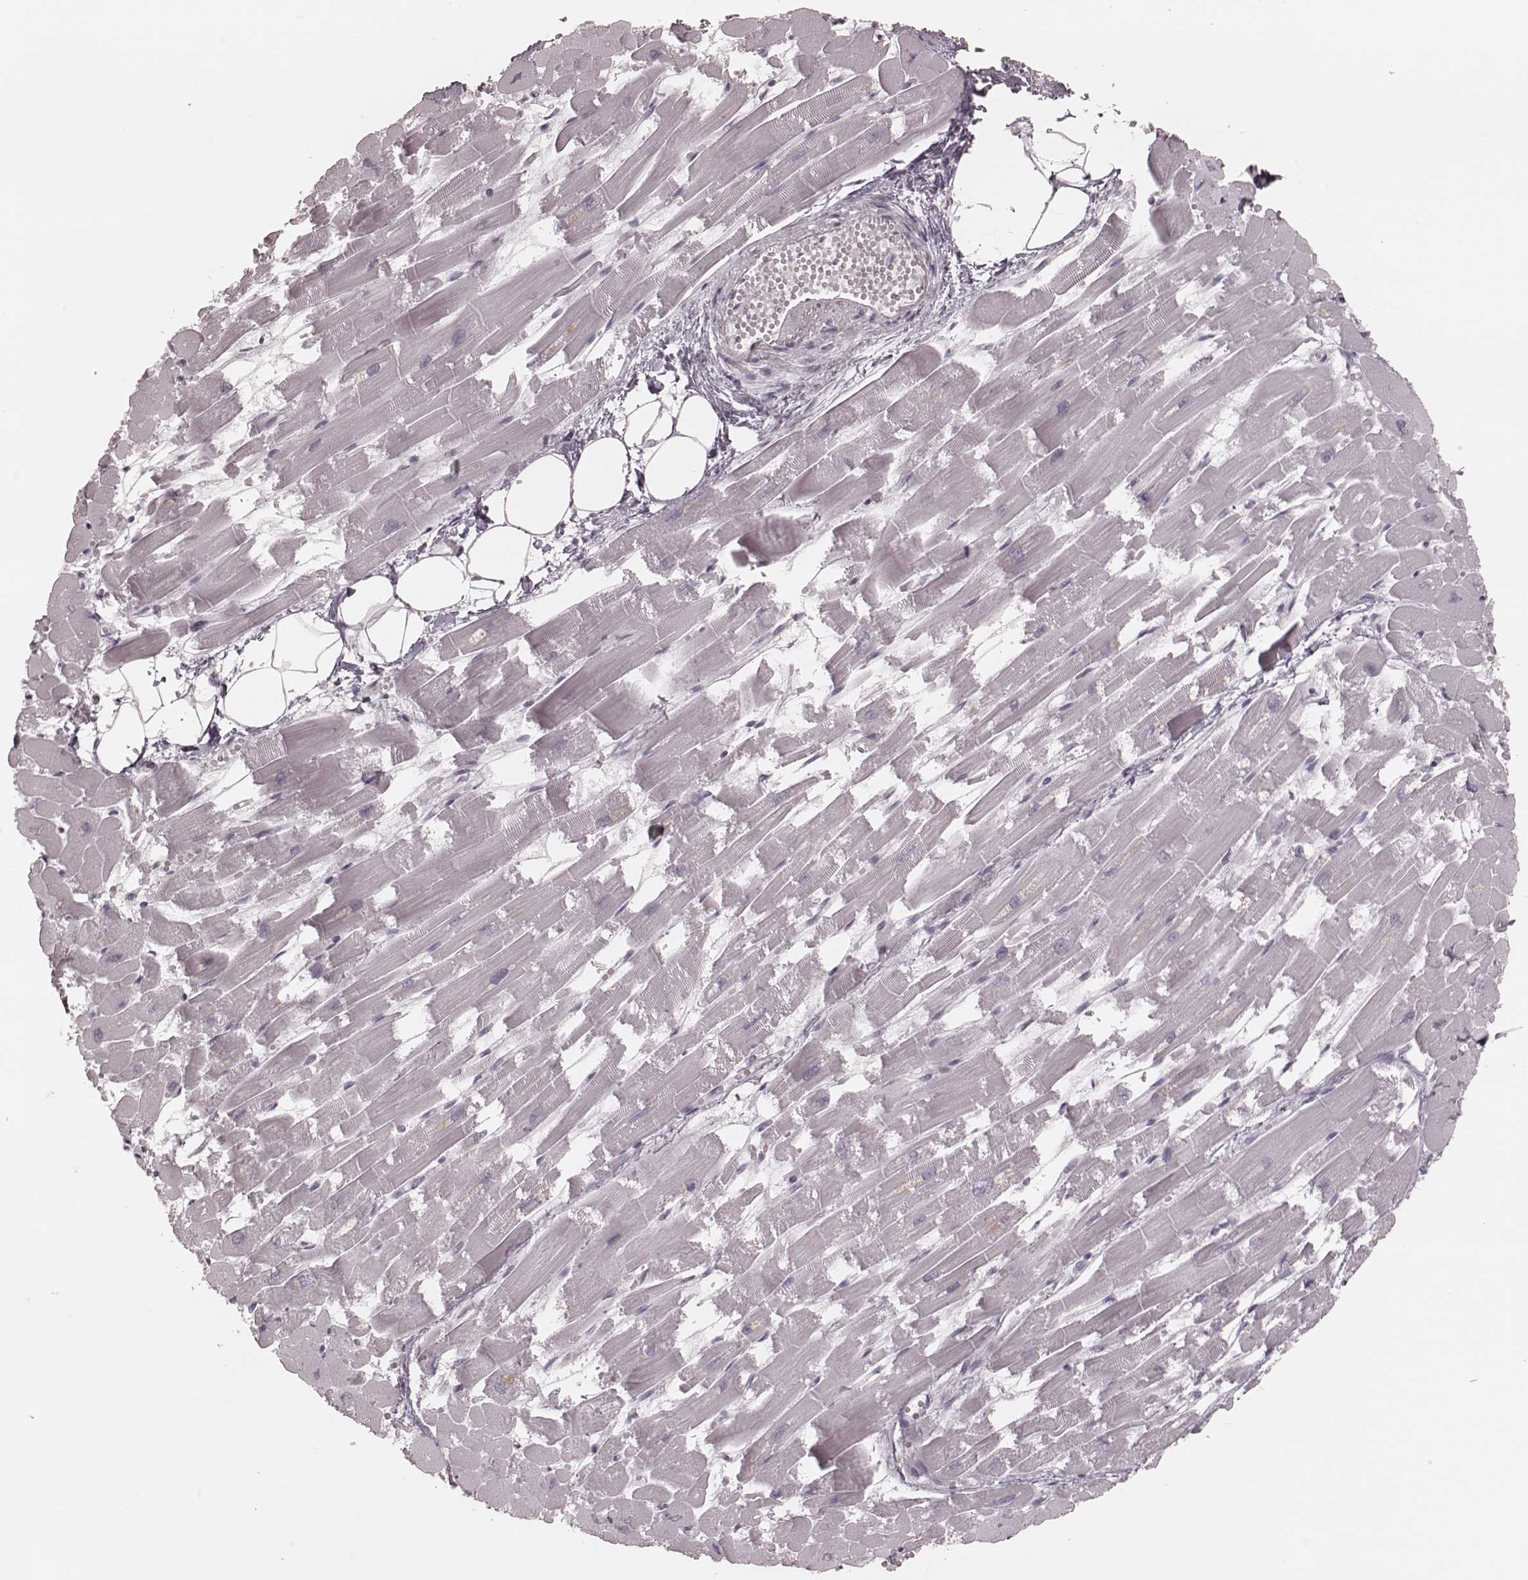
{"staining": {"intensity": "negative", "quantity": "none", "location": "none"}, "tissue": "heart muscle", "cell_type": "Cardiomyocytes", "image_type": "normal", "snomed": [{"axis": "morphology", "description": "Normal tissue, NOS"}, {"axis": "topography", "description": "Heart"}], "caption": "DAB (3,3'-diaminobenzidine) immunohistochemical staining of normal heart muscle displays no significant expression in cardiomyocytes.", "gene": "KRT74", "patient": {"sex": "female", "age": 52}}